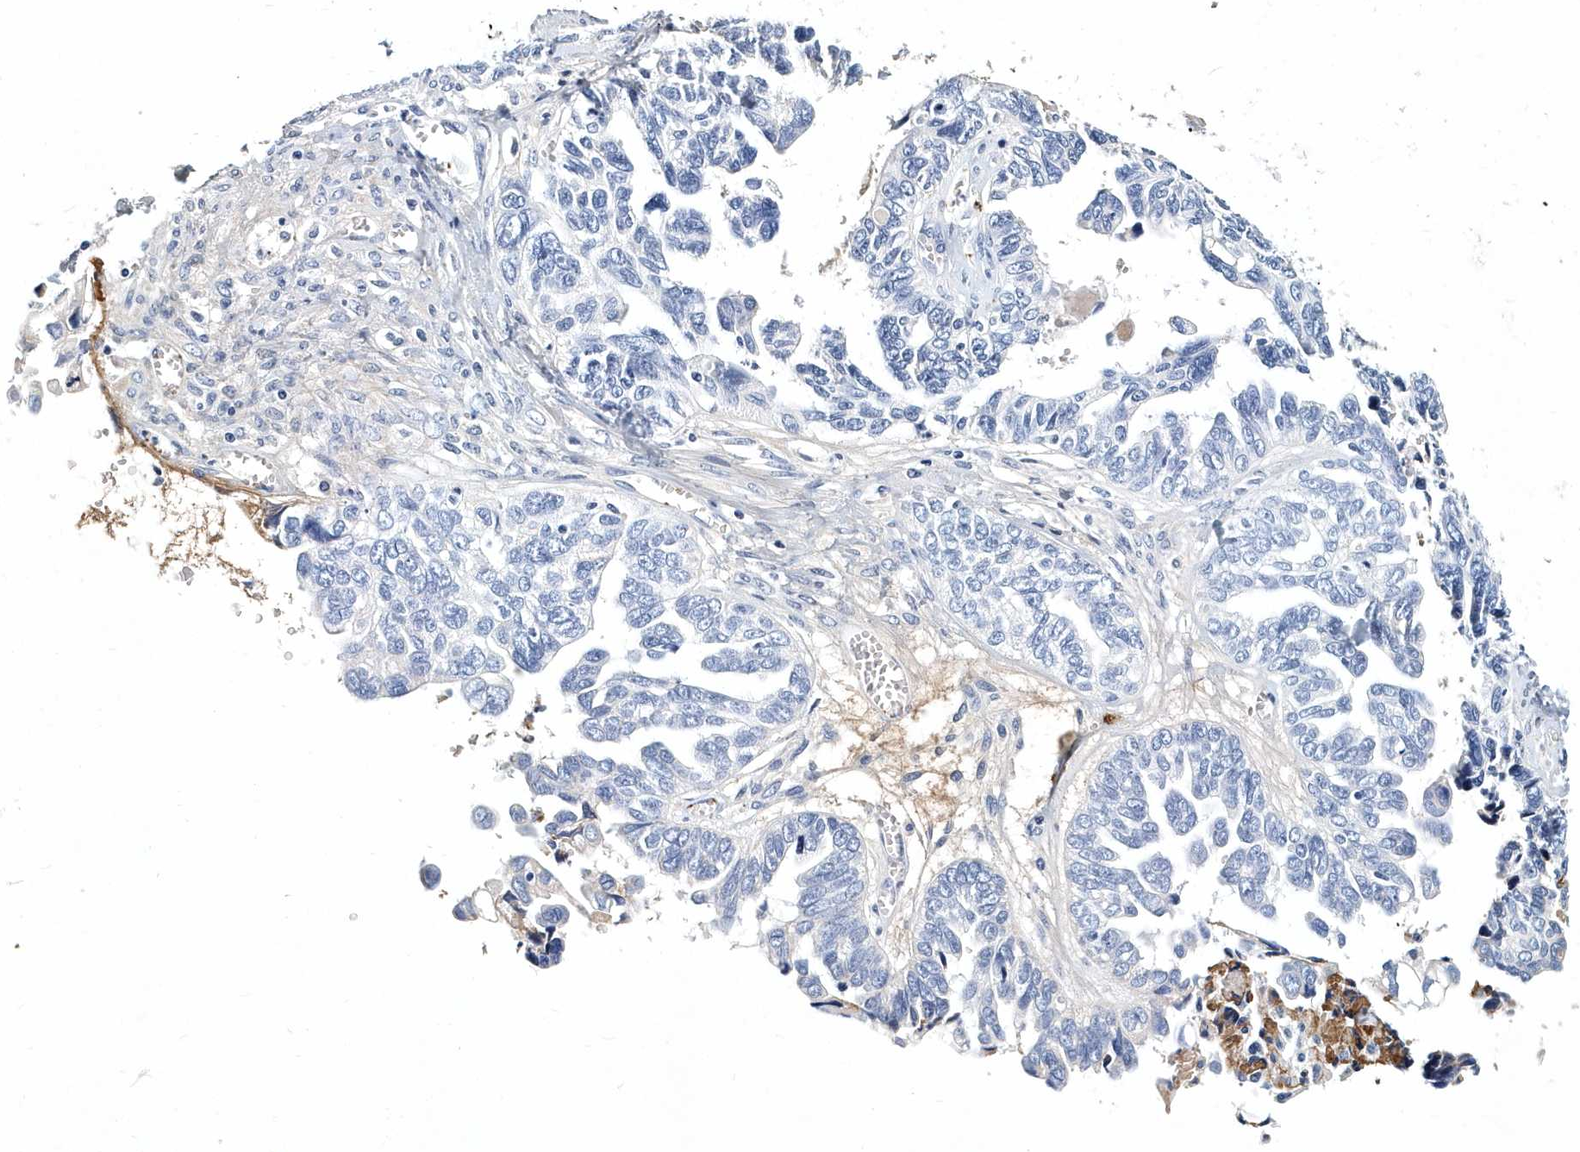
{"staining": {"intensity": "negative", "quantity": "none", "location": "none"}, "tissue": "ovarian cancer", "cell_type": "Tumor cells", "image_type": "cancer", "snomed": [{"axis": "morphology", "description": "Cystadenocarcinoma, serous, NOS"}, {"axis": "topography", "description": "Ovary"}], "caption": "The photomicrograph demonstrates no staining of tumor cells in serous cystadenocarcinoma (ovarian).", "gene": "ITGA2B", "patient": {"sex": "female", "age": 79}}